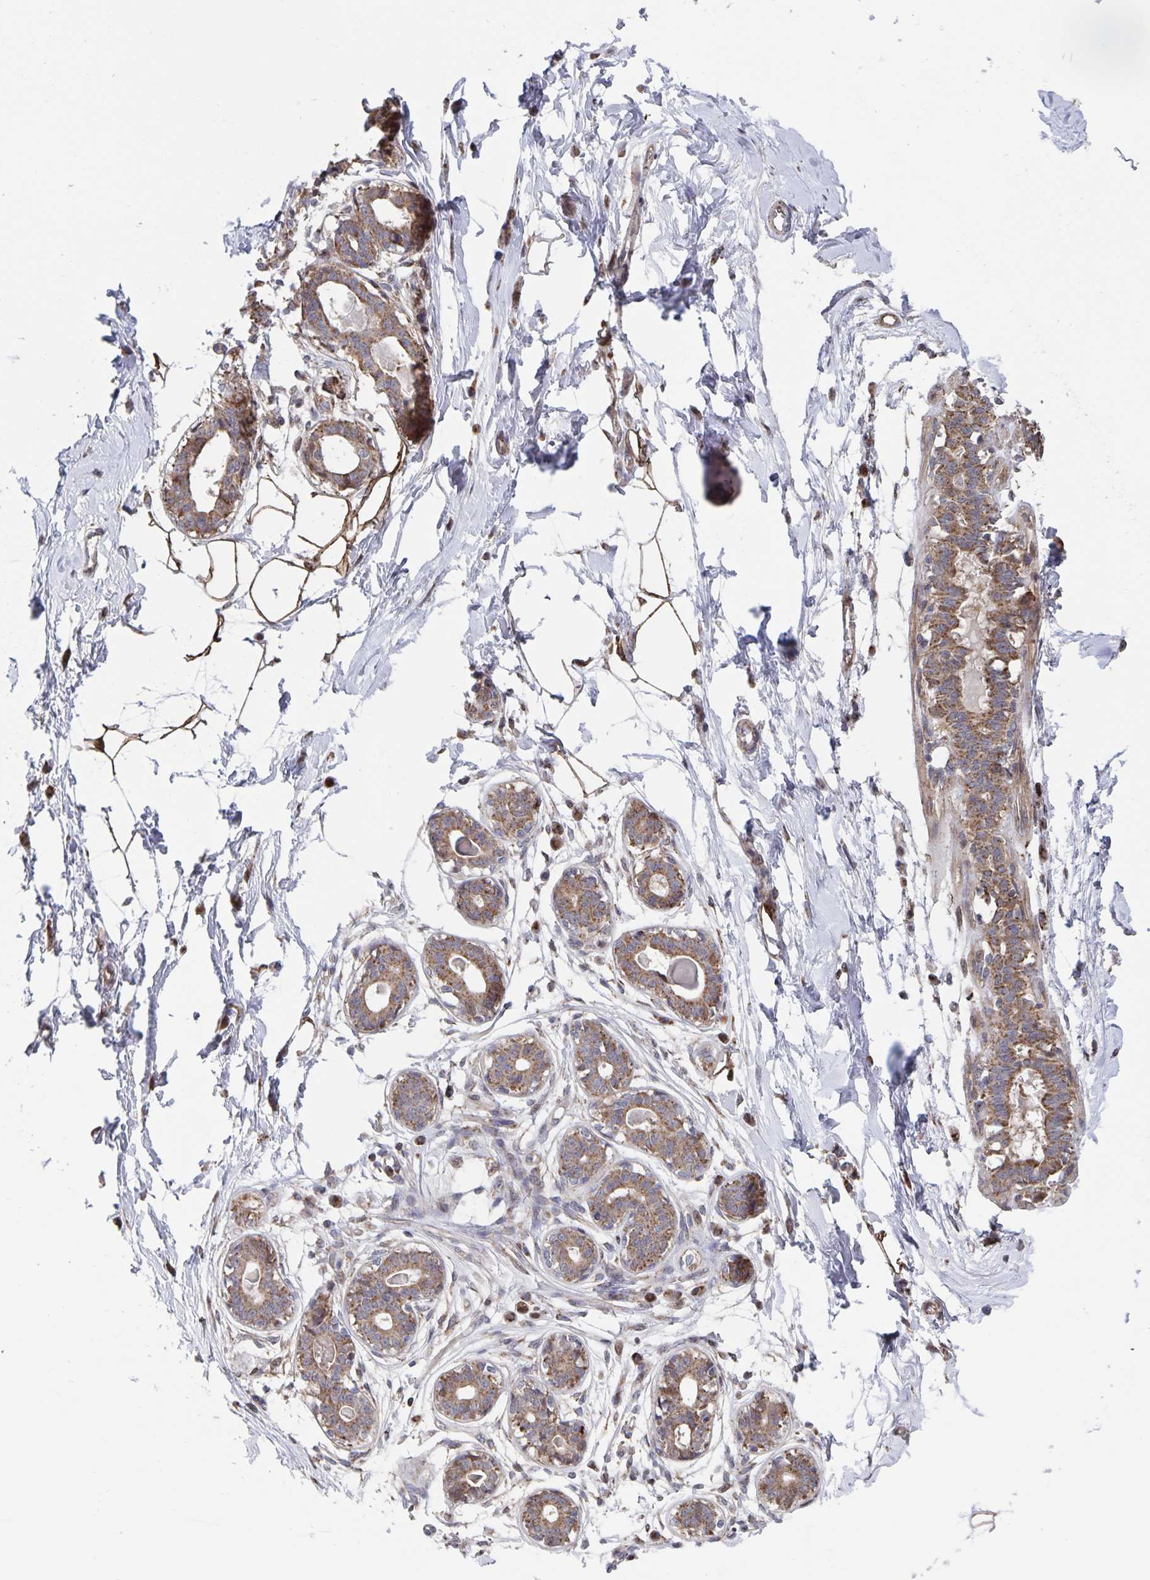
{"staining": {"intensity": "moderate", "quantity": ">75%", "location": "cytoplasmic/membranous"}, "tissue": "breast", "cell_type": "Adipocytes", "image_type": "normal", "snomed": [{"axis": "morphology", "description": "Normal tissue, NOS"}, {"axis": "topography", "description": "Breast"}], "caption": "A medium amount of moderate cytoplasmic/membranous staining is identified in approximately >75% of adipocytes in normal breast.", "gene": "ACACA", "patient": {"sex": "female", "age": 45}}